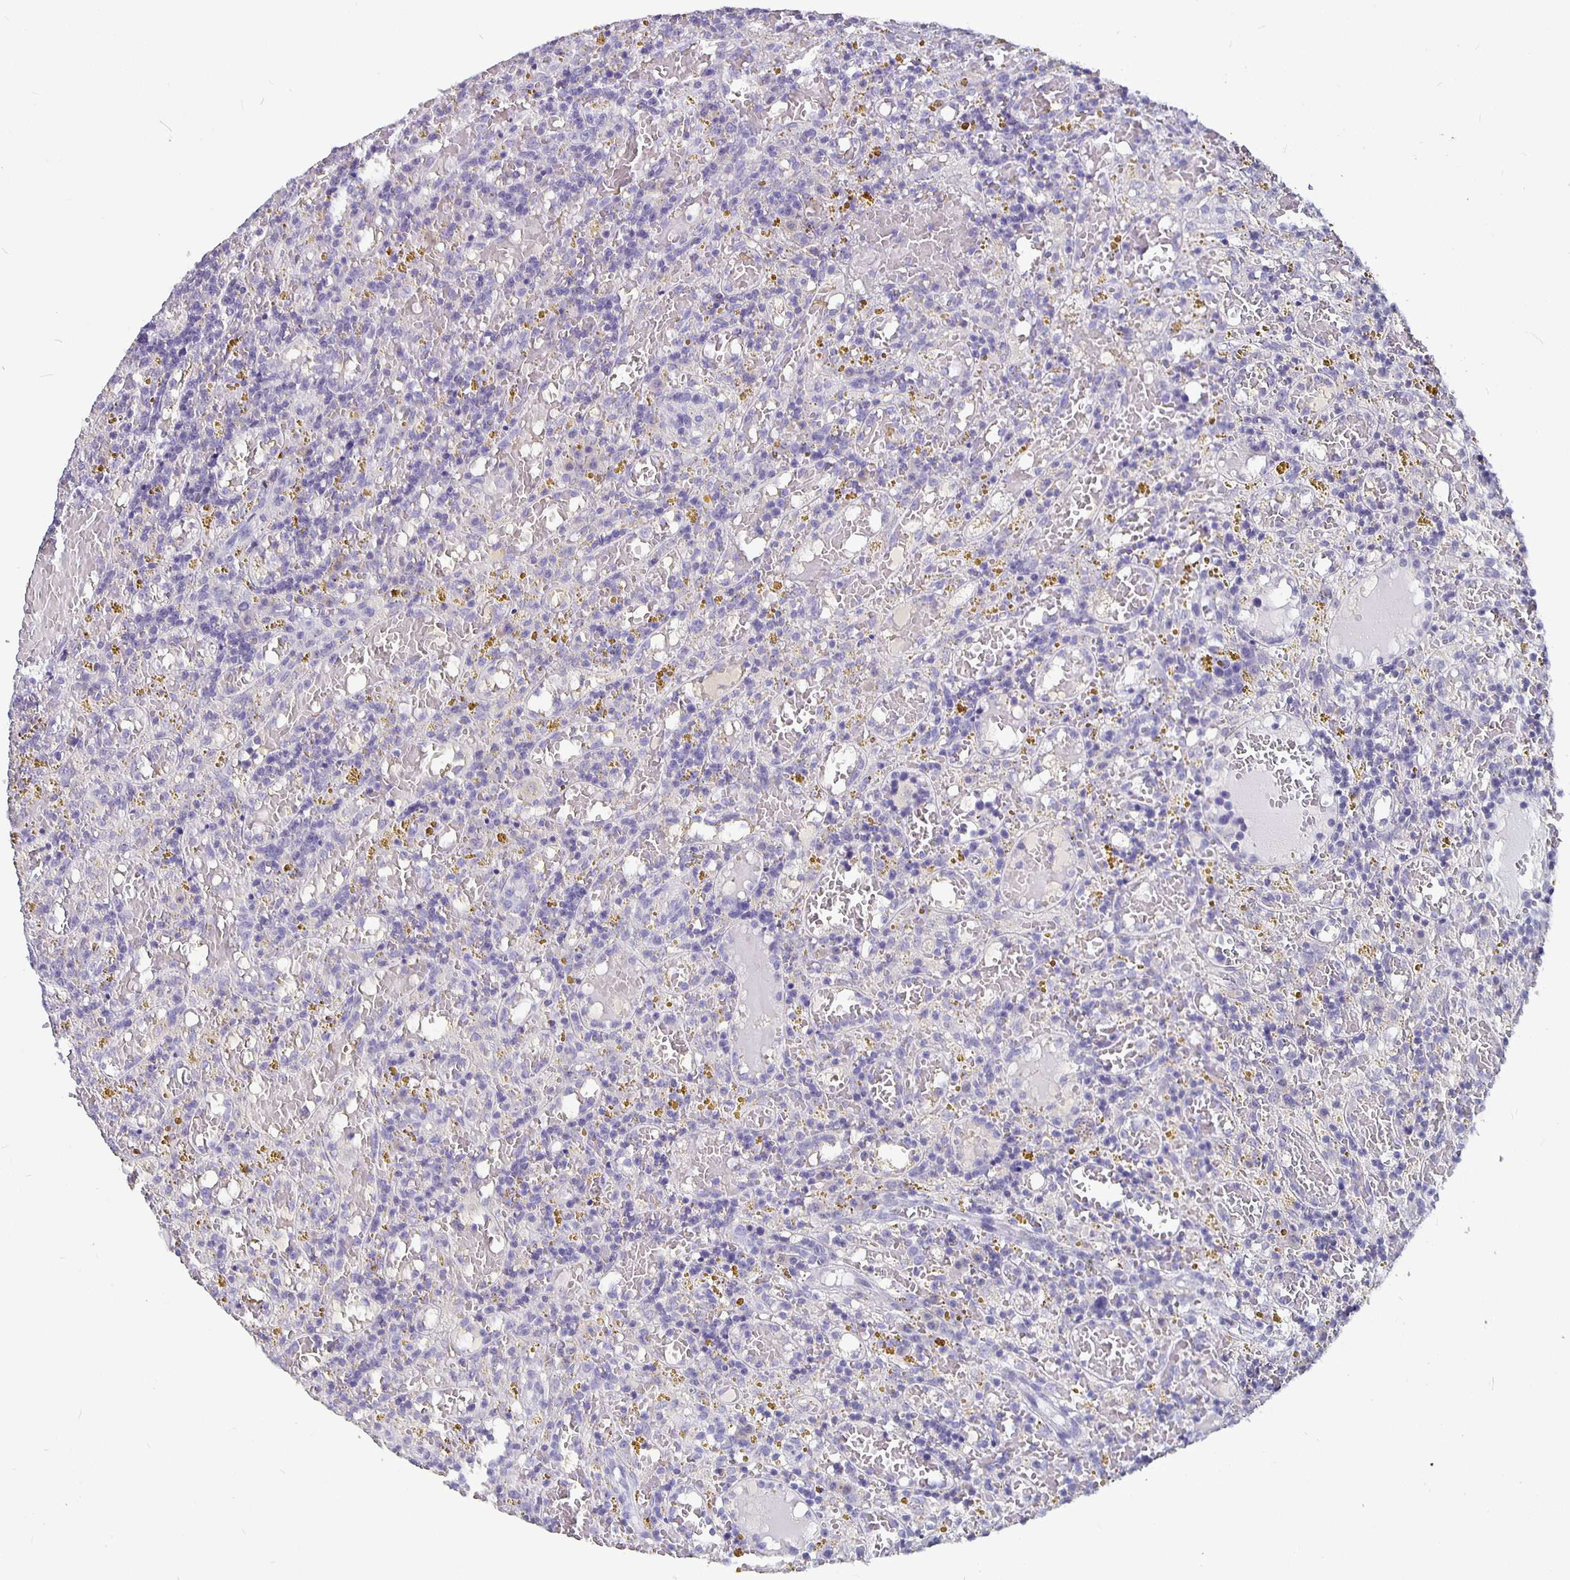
{"staining": {"intensity": "negative", "quantity": "none", "location": "none"}, "tissue": "lymphoma", "cell_type": "Tumor cells", "image_type": "cancer", "snomed": [{"axis": "morphology", "description": "Malignant lymphoma, non-Hodgkin's type, Low grade"}, {"axis": "topography", "description": "Spleen"}], "caption": "Immunohistochemical staining of human low-grade malignant lymphoma, non-Hodgkin's type displays no significant staining in tumor cells.", "gene": "GPX4", "patient": {"sex": "female", "age": 65}}